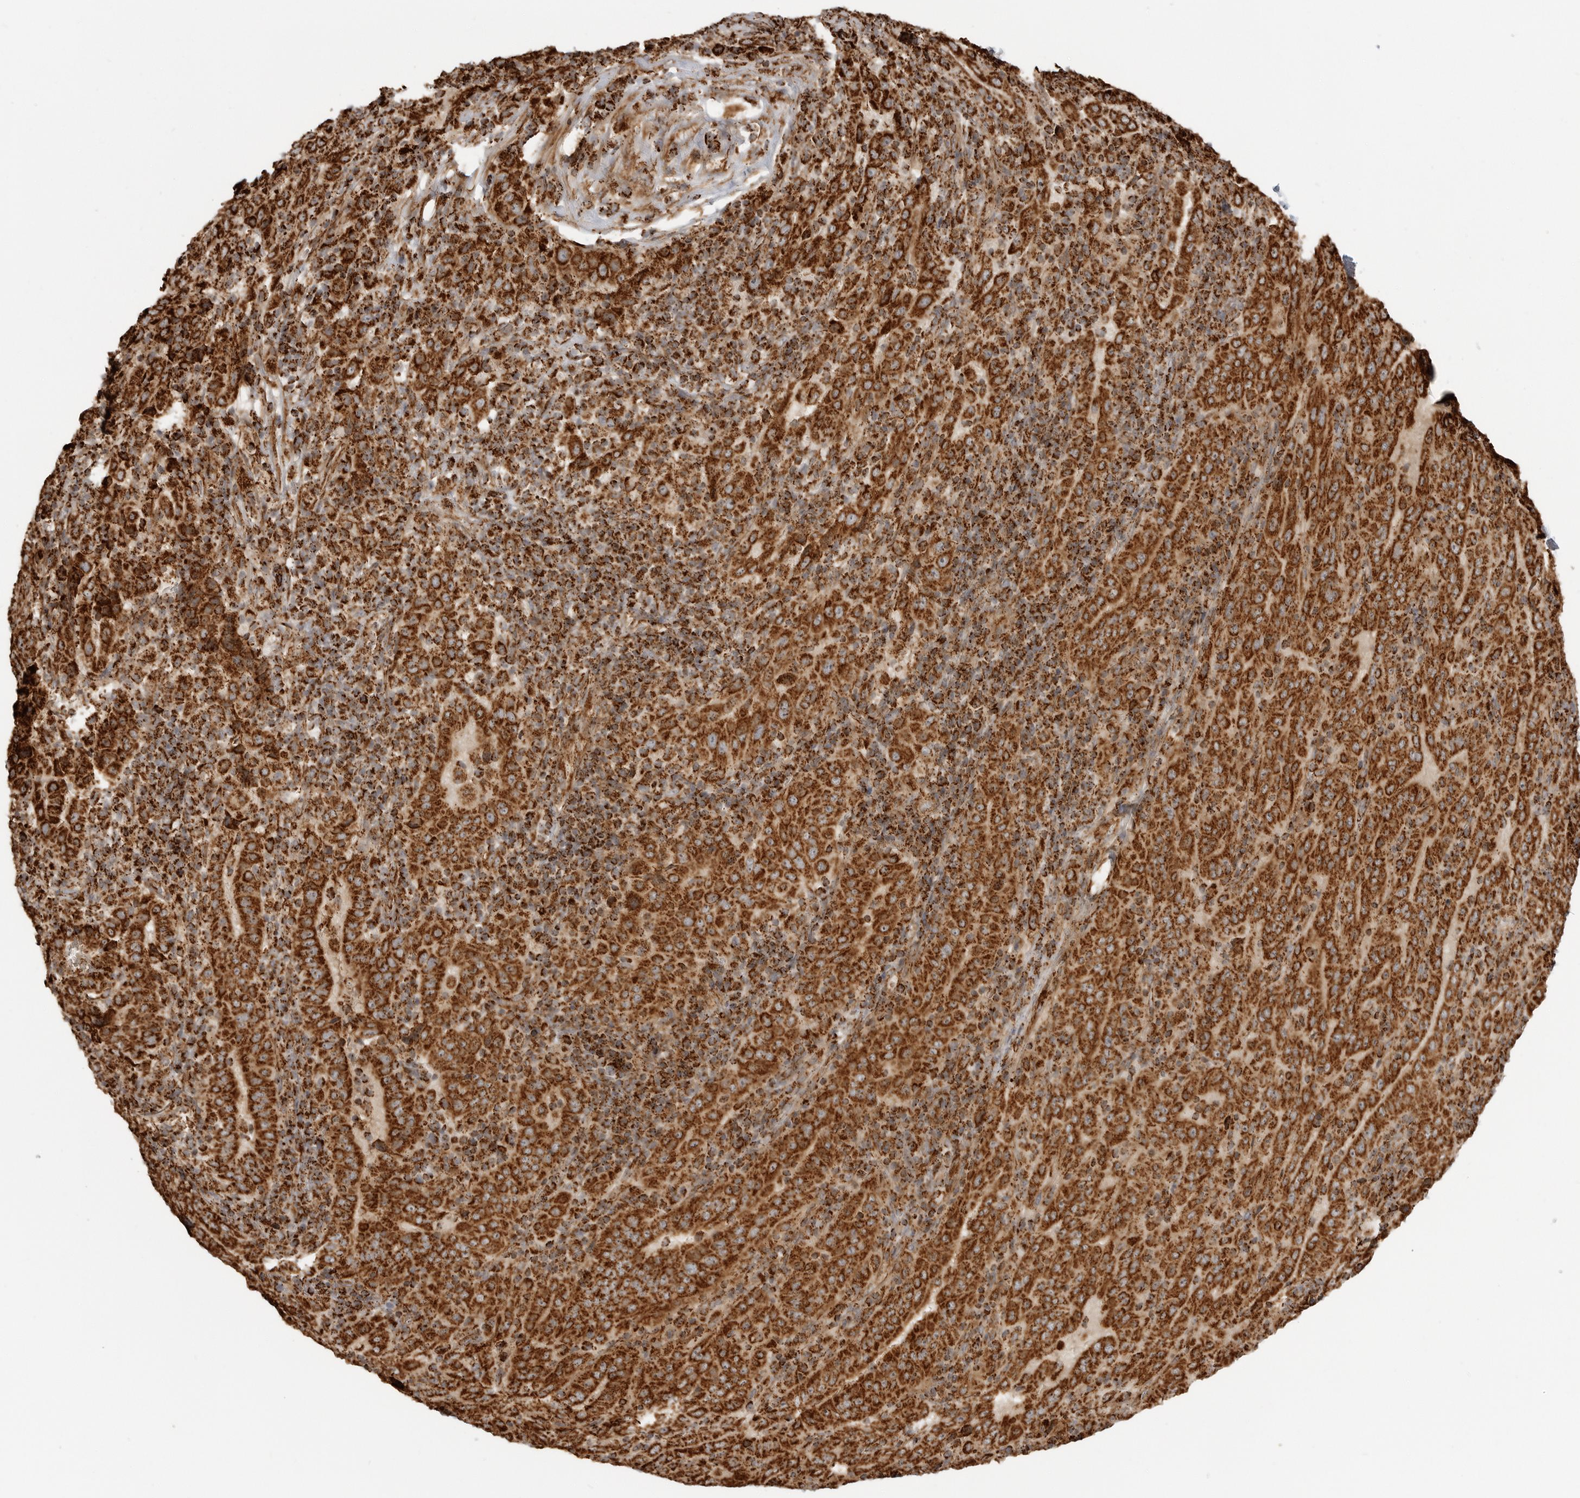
{"staining": {"intensity": "strong", "quantity": ">75%", "location": "cytoplasmic/membranous"}, "tissue": "pancreatic cancer", "cell_type": "Tumor cells", "image_type": "cancer", "snomed": [{"axis": "morphology", "description": "Adenocarcinoma, NOS"}, {"axis": "topography", "description": "Pancreas"}], "caption": "Tumor cells exhibit strong cytoplasmic/membranous positivity in approximately >75% of cells in pancreatic adenocarcinoma. The staining is performed using DAB (3,3'-diaminobenzidine) brown chromogen to label protein expression. The nuclei are counter-stained blue using hematoxylin.", "gene": "BMP2K", "patient": {"sex": "male", "age": 63}}